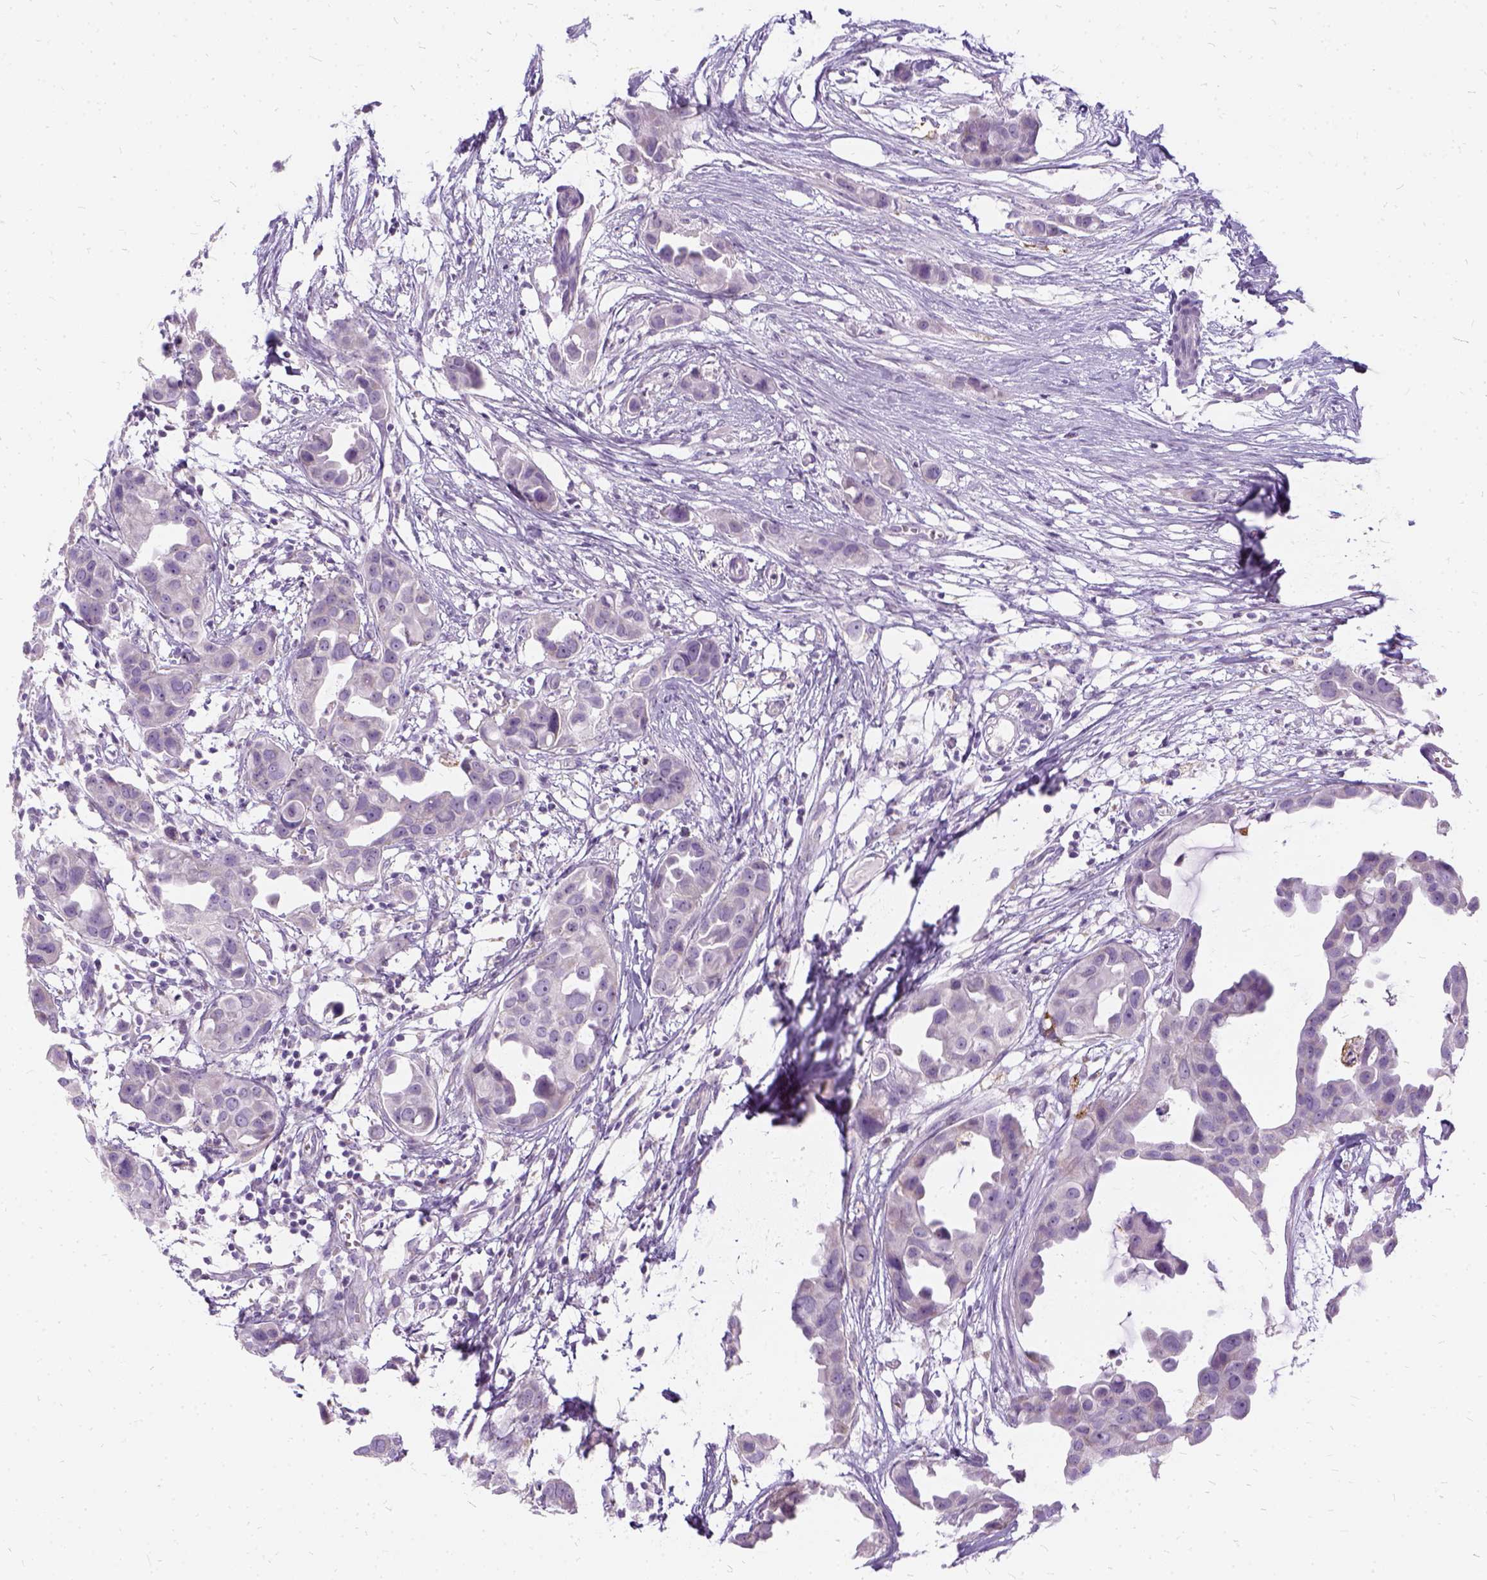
{"staining": {"intensity": "negative", "quantity": "none", "location": "none"}, "tissue": "breast cancer", "cell_type": "Tumor cells", "image_type": "cancer", "snomed": [{"axis": "morphology", "description": "Duct carcinoma"}, {"axis": "topography", "description": "Breast"}], "caption": "Immunohistochemistry image of breast cancer stained for a protein (brown), which exhibits no positivity in tumor cells.", "gene": "FDX1", "patient": {"sex": "female", "age": 38}}